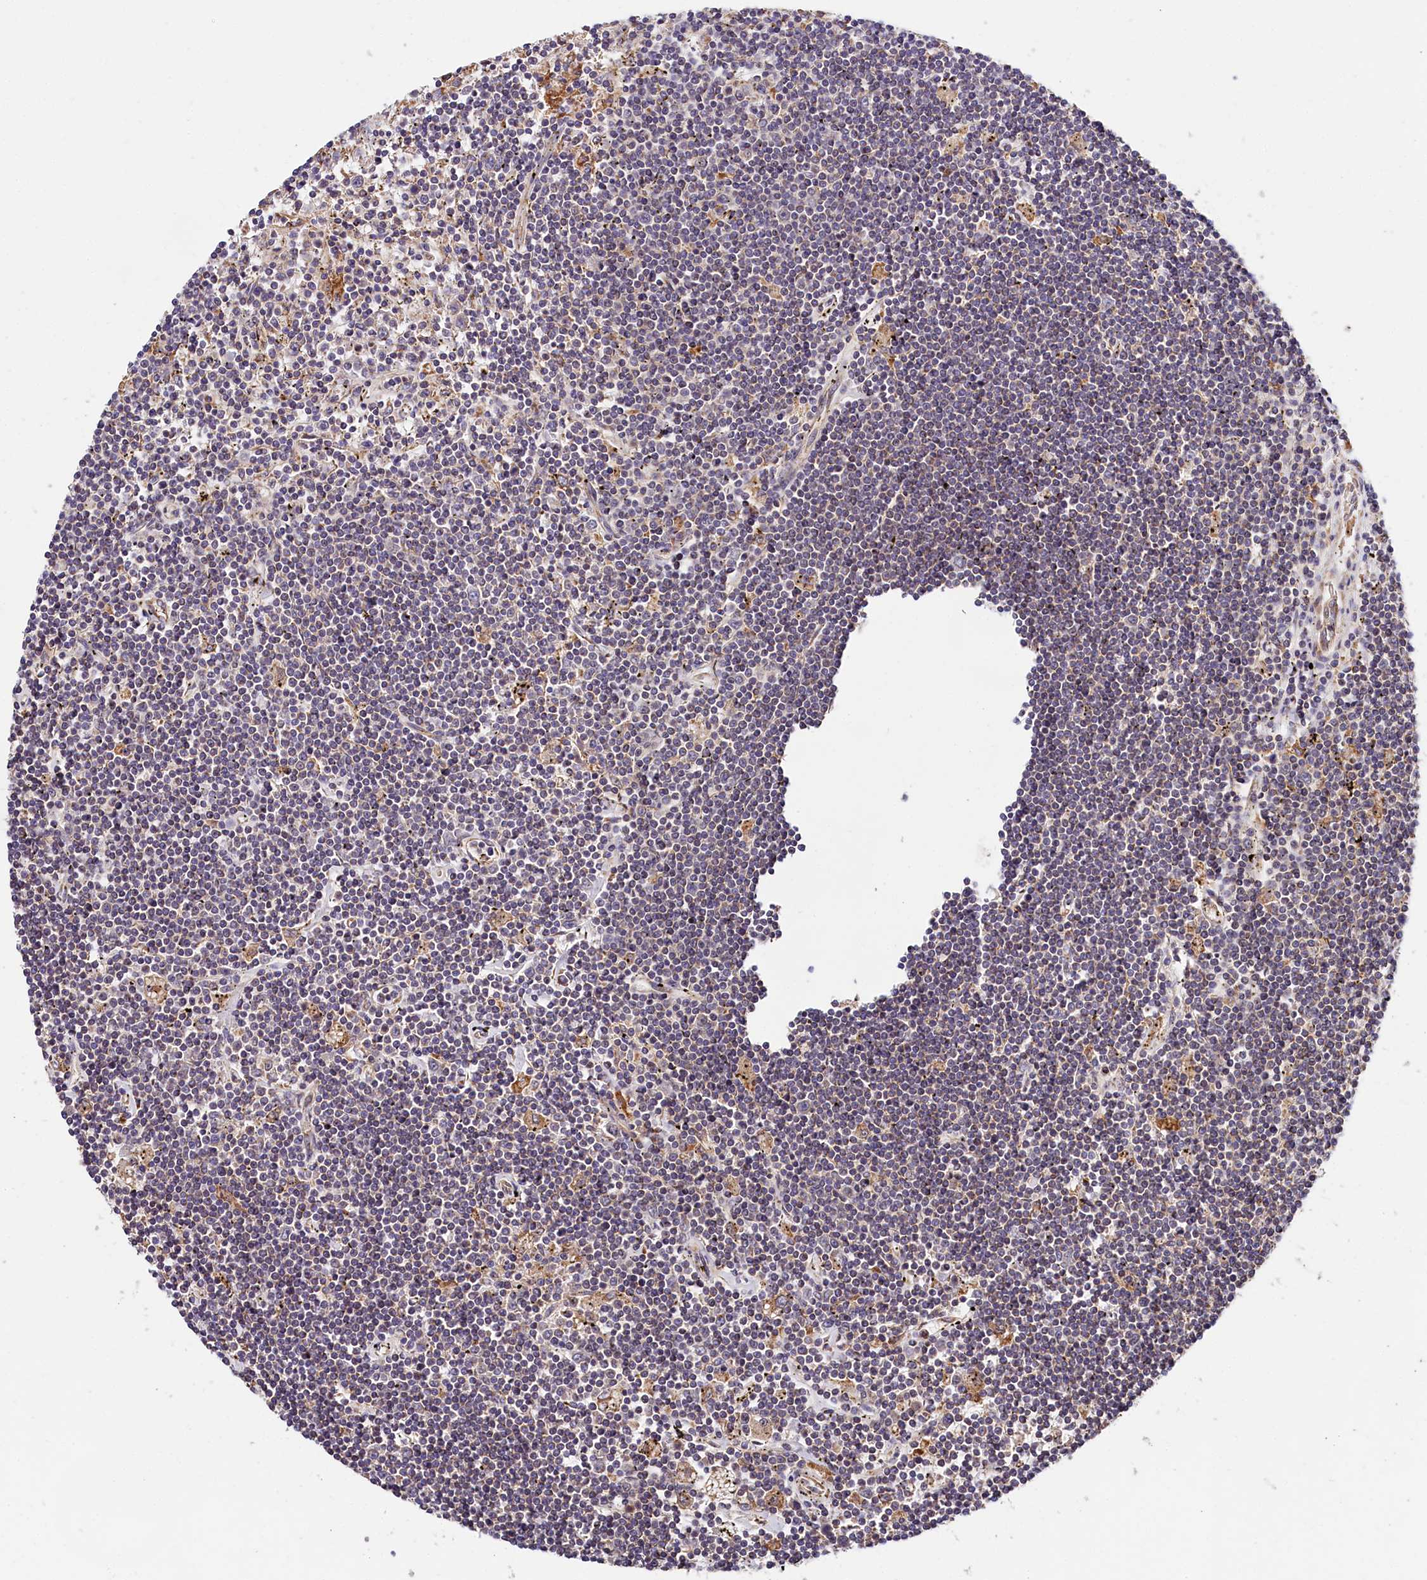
{"staining": {"intensity": "negative", "quantity": "none", "location": "none"}, "tissue": "lymphoma", "cell_type": "Tumor cells", "image_type": "cancer", "snomed": [{"axis": "morphology", "description": "Malignant lymphoma, non-Hodgkin's type, Low grade"}, {"axis": "topography", "description": "Spleen"}], "caption": "IHC photomicrograph of human lymphoma stained for a protein (brown), which displays no positivity in tumor cells.", "gene": "SPG11", "patient": {"sex": "male", "age": 76}}